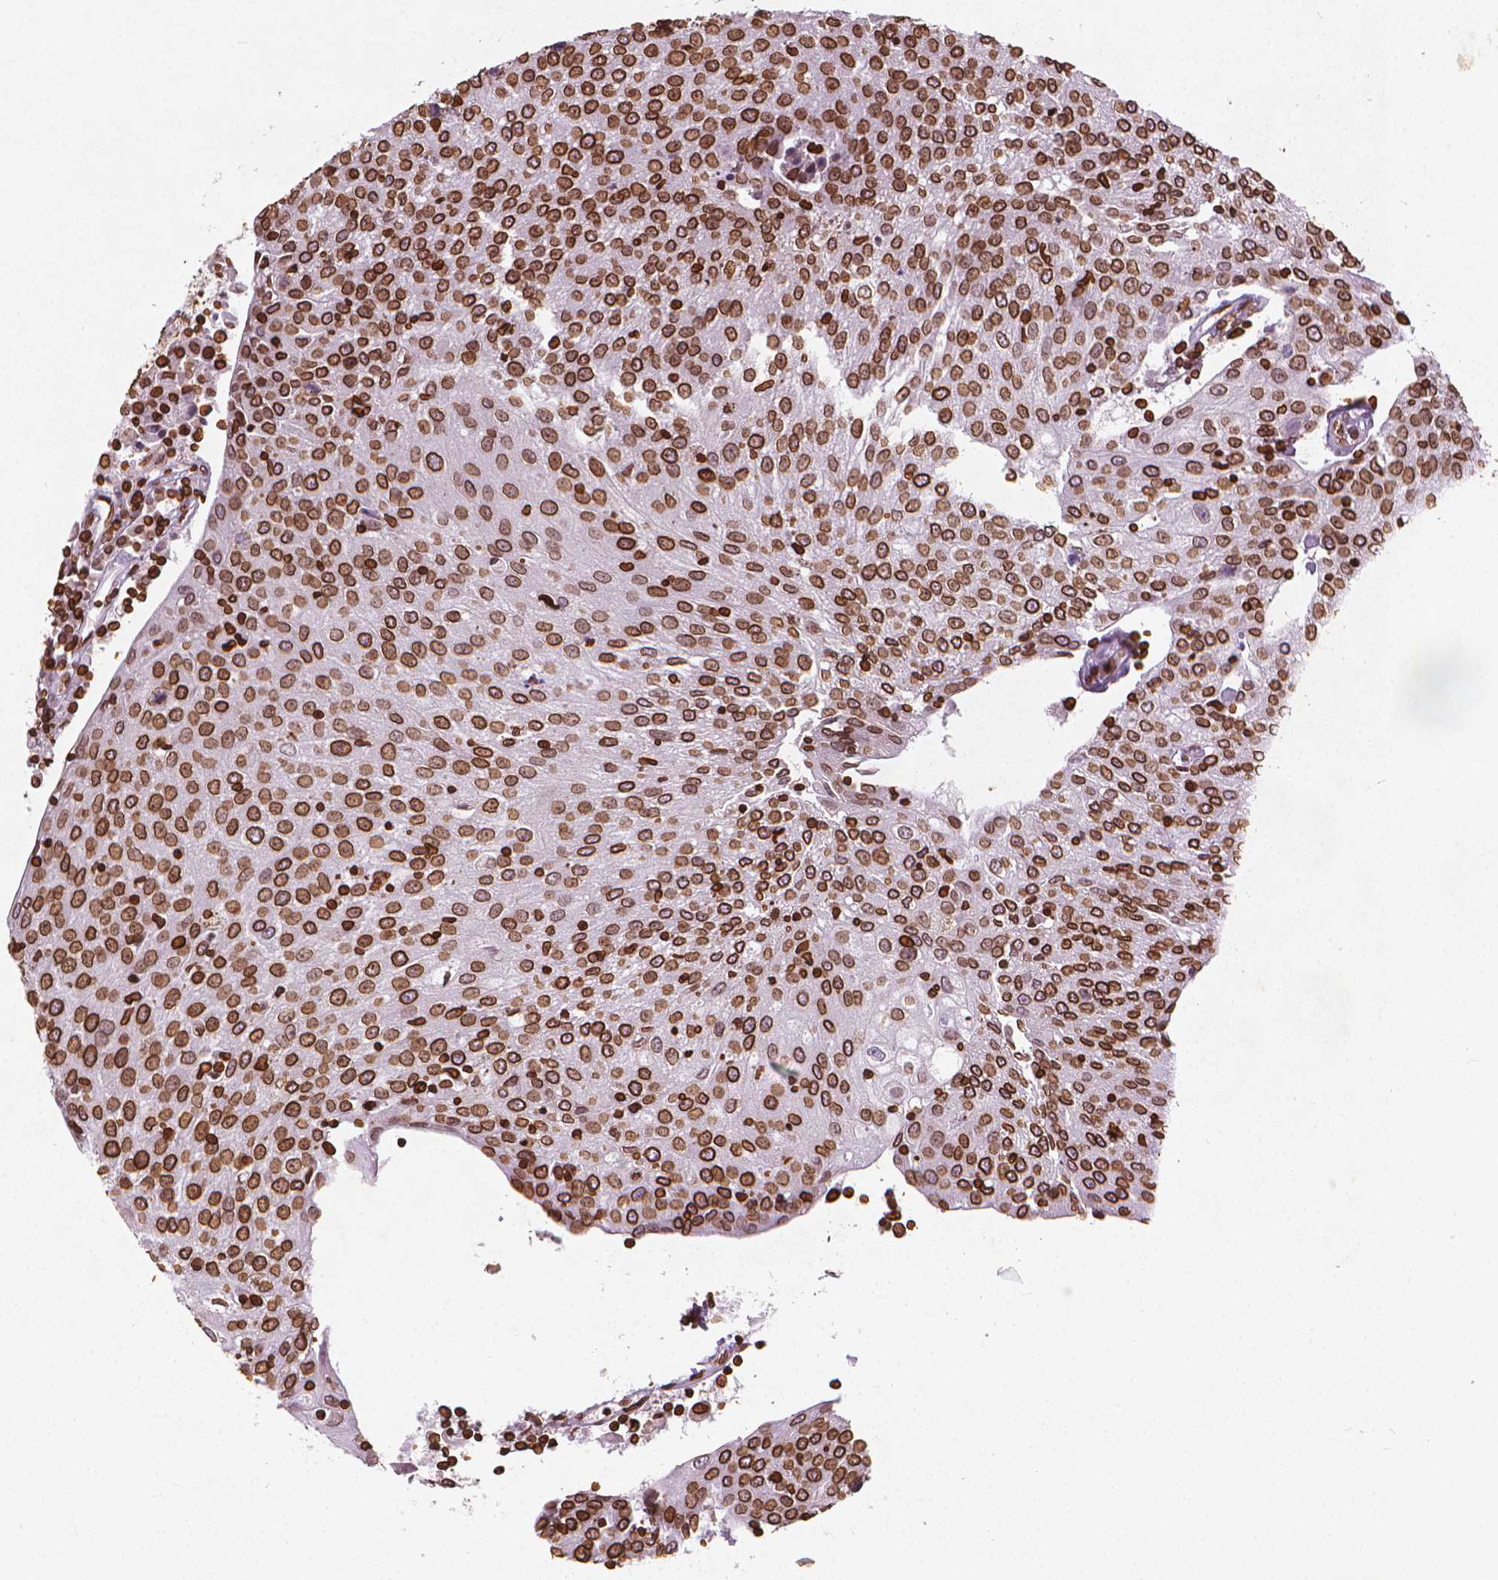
{"staining": {"intensity": "strong", "quantity": ">75%", "location": "cytoplasmic/membranous,nuclear"}, "tissue": "urothelial cancer", "cell_type": "Tumor cells", "image_type": "cancer", "snomed": [{"axis": "morphology", "description": "Urothelial carcinoma, High grade"}, {"axis": "topography", "description": "Urinary bladder"}], "caption": "Urothelial carcinoma (high-grade) was stained to show a protein in brown. There is high levels of strong cytoplasmic/membranous and nuclear positivity in approximately >75% of tumor cells.", "gene": "LMNB1", "patient": {"sex": "female", "age": 85}}